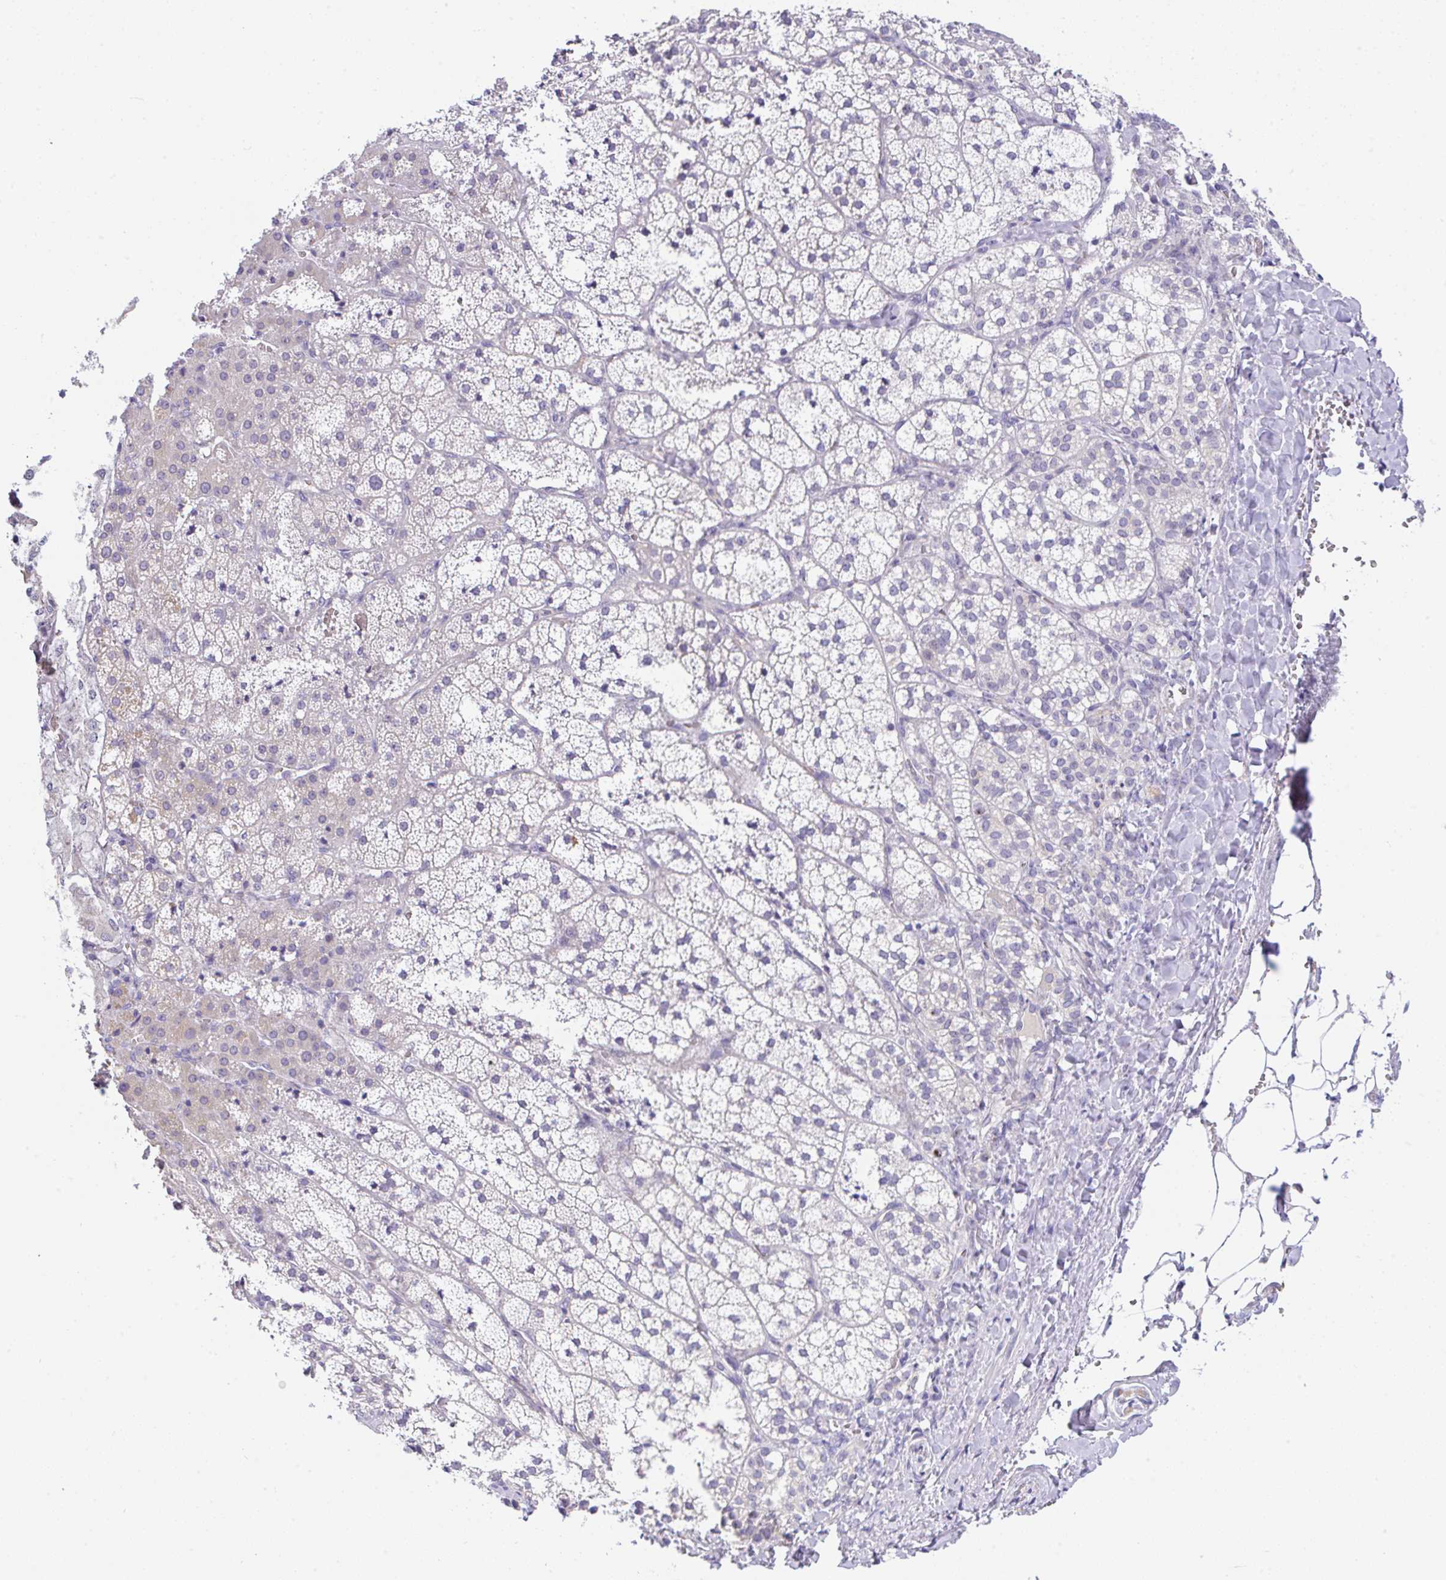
{"staining": {"intensity": "negative", "quantity": "none", "location": "none"}, "tissue": "adrenal gland", "cell_type": "Glandular cells", "image_type": "normal", "snomed": [{"axis": "morphology", "description": "Normal tissue, NOS"}, {"axis": "topography", "description": "Adrenal gland"}], "caption": "Unremarkable adrenal gland was stained to show a protein in brown. There is no significant positivity in glandular cells. Brightfield microscopy of immunohistochemistry (IHC) stained with DAB (3,3'-diaminobenzidine) (brown) and hematoxylin (blue), captured at high magnification.", "gene": "SERPINE3", "patient": {"sex": "male", "age": 53}}